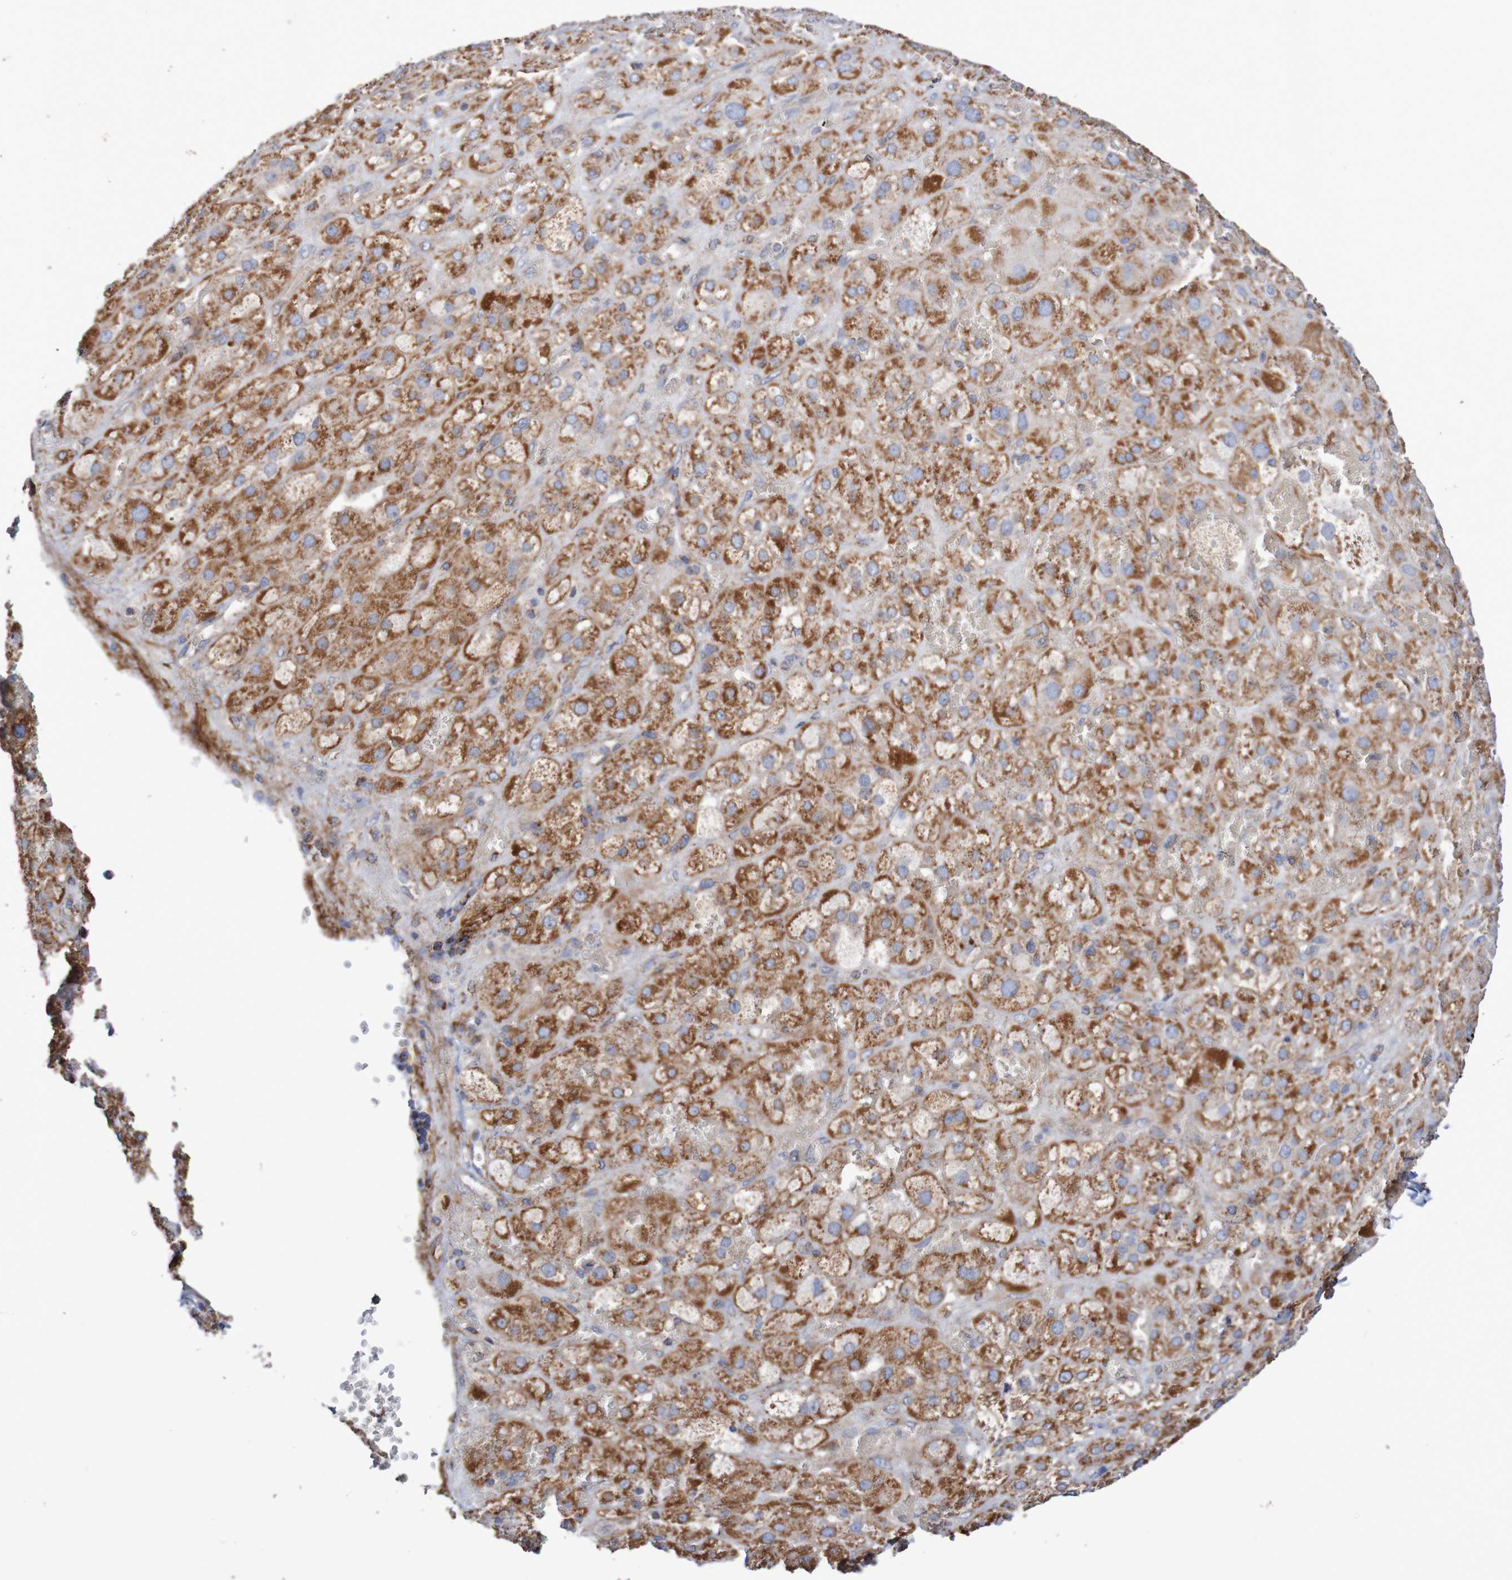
{"staining": {"intensity": "strong", "quantity": ">75%", "location": "cytoplasmic/membranous"}, "tissue": "adrenal gland", "cell_type": "Glandular cells", "image_type": "normal", "snomed": [{"axis": "morphology", "description": "Normal tissue, NOS"}, {"axis": "topography", "description": "Adrenal gland"}], "caption": "Immunohistochemical staining of benign human adrenal gland exhibits strong cytoplasmic/membranous protein positivity in about >75% of glandular cells.", "gene": "MMEL1", "patient": {"sex": "female", "age": 47}}